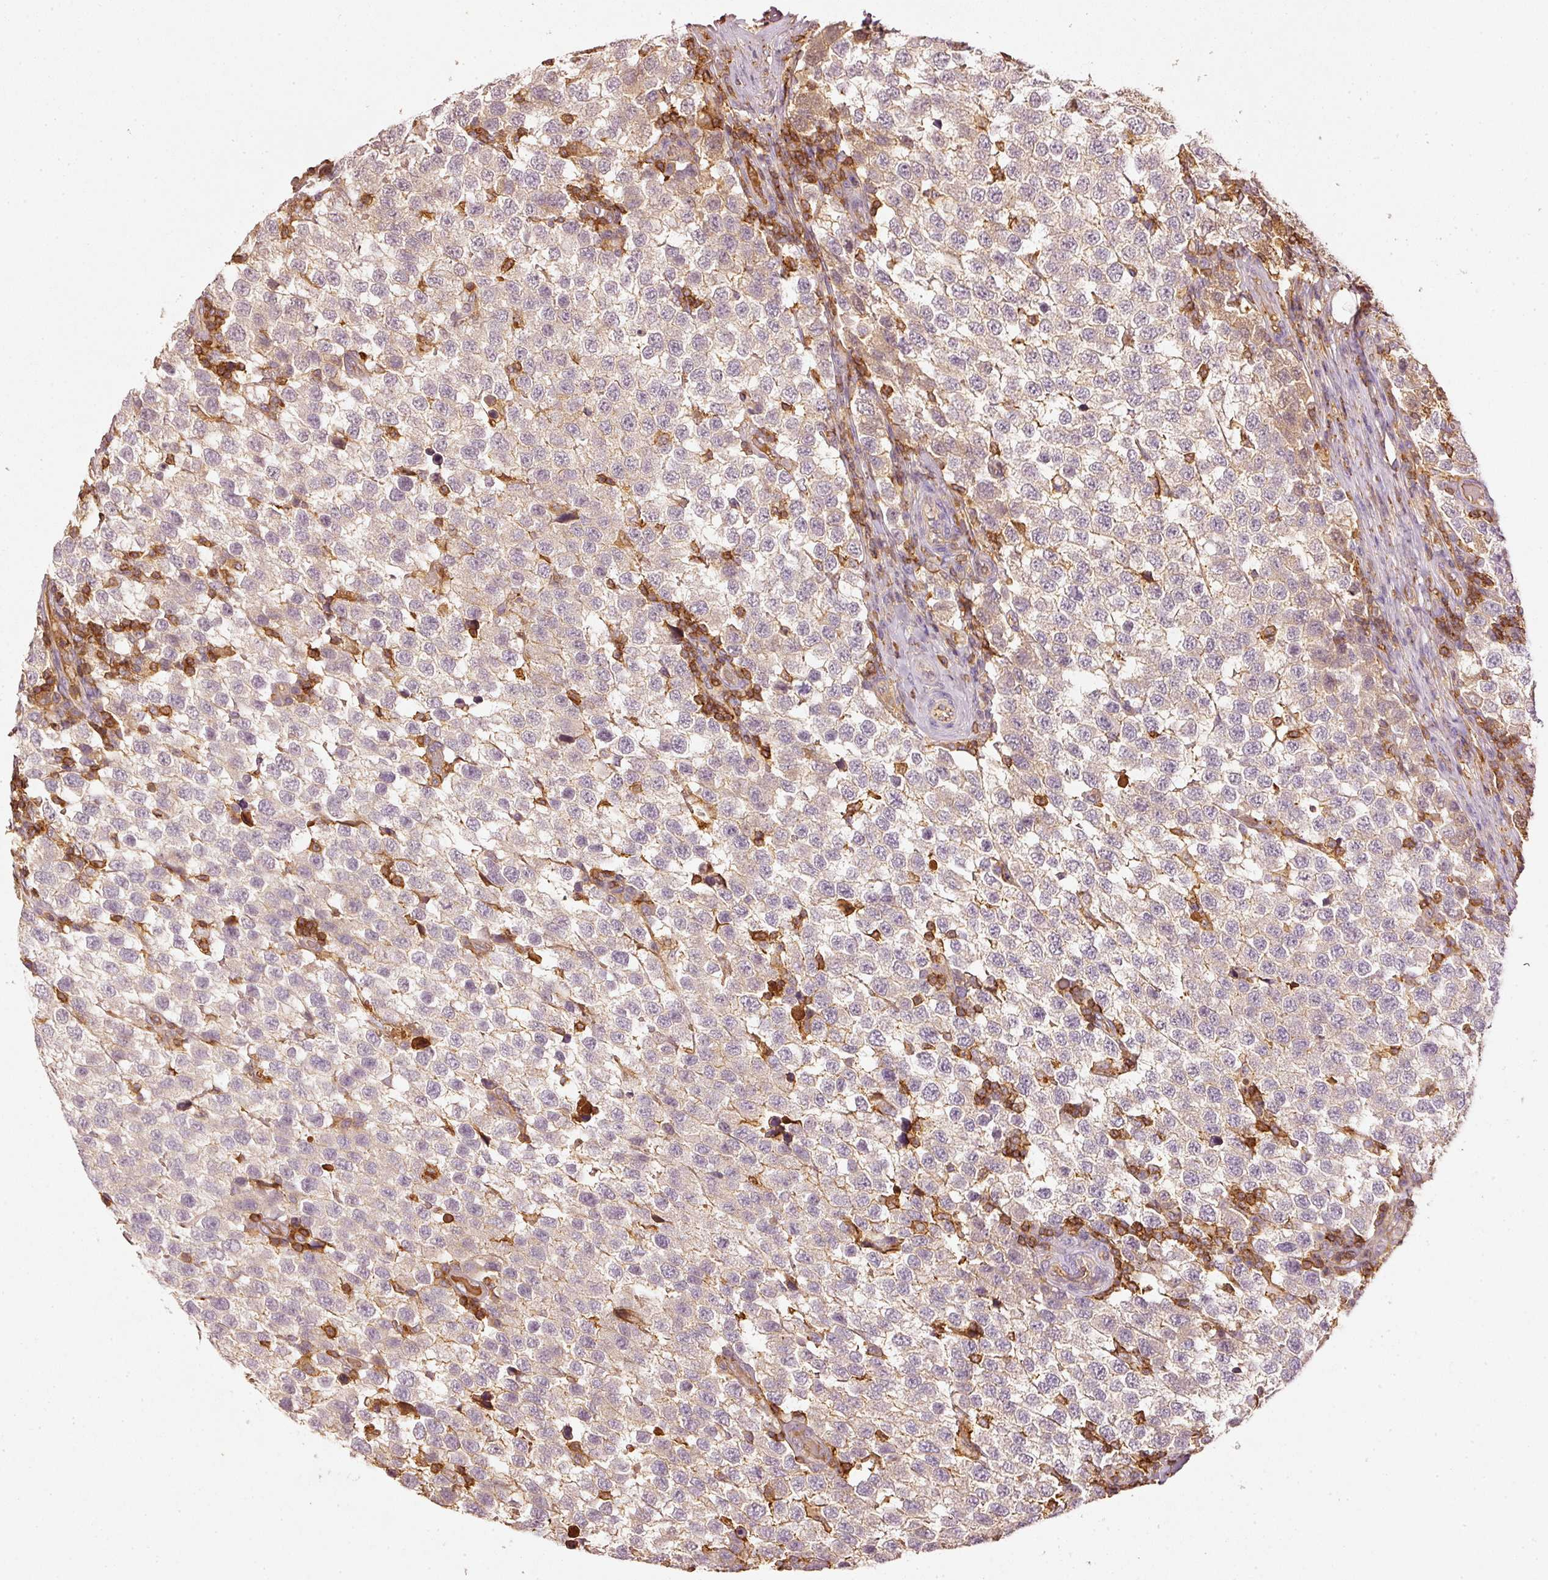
{"staining": {"intensity": "weak", "quantity": "25%-75%", "location": "cytoplasmic/membranous"}, "tissue": "testis cancer", "cell_type": "Tumor cells", "image_type": "cancer", "snomed": [{"axis": "morphology", "description": "Seminoma, NOS"}, {"axis": "topography", "description": "Testis"}], "caption": "Human seminoma (testis) stained with a brown dye exhibits weak cytoplasmic/membranous positive positivity in approximately 25%-75% of tumor cells.", "gene": "EVL", "patient": {"sex": "male", "age": 34}}